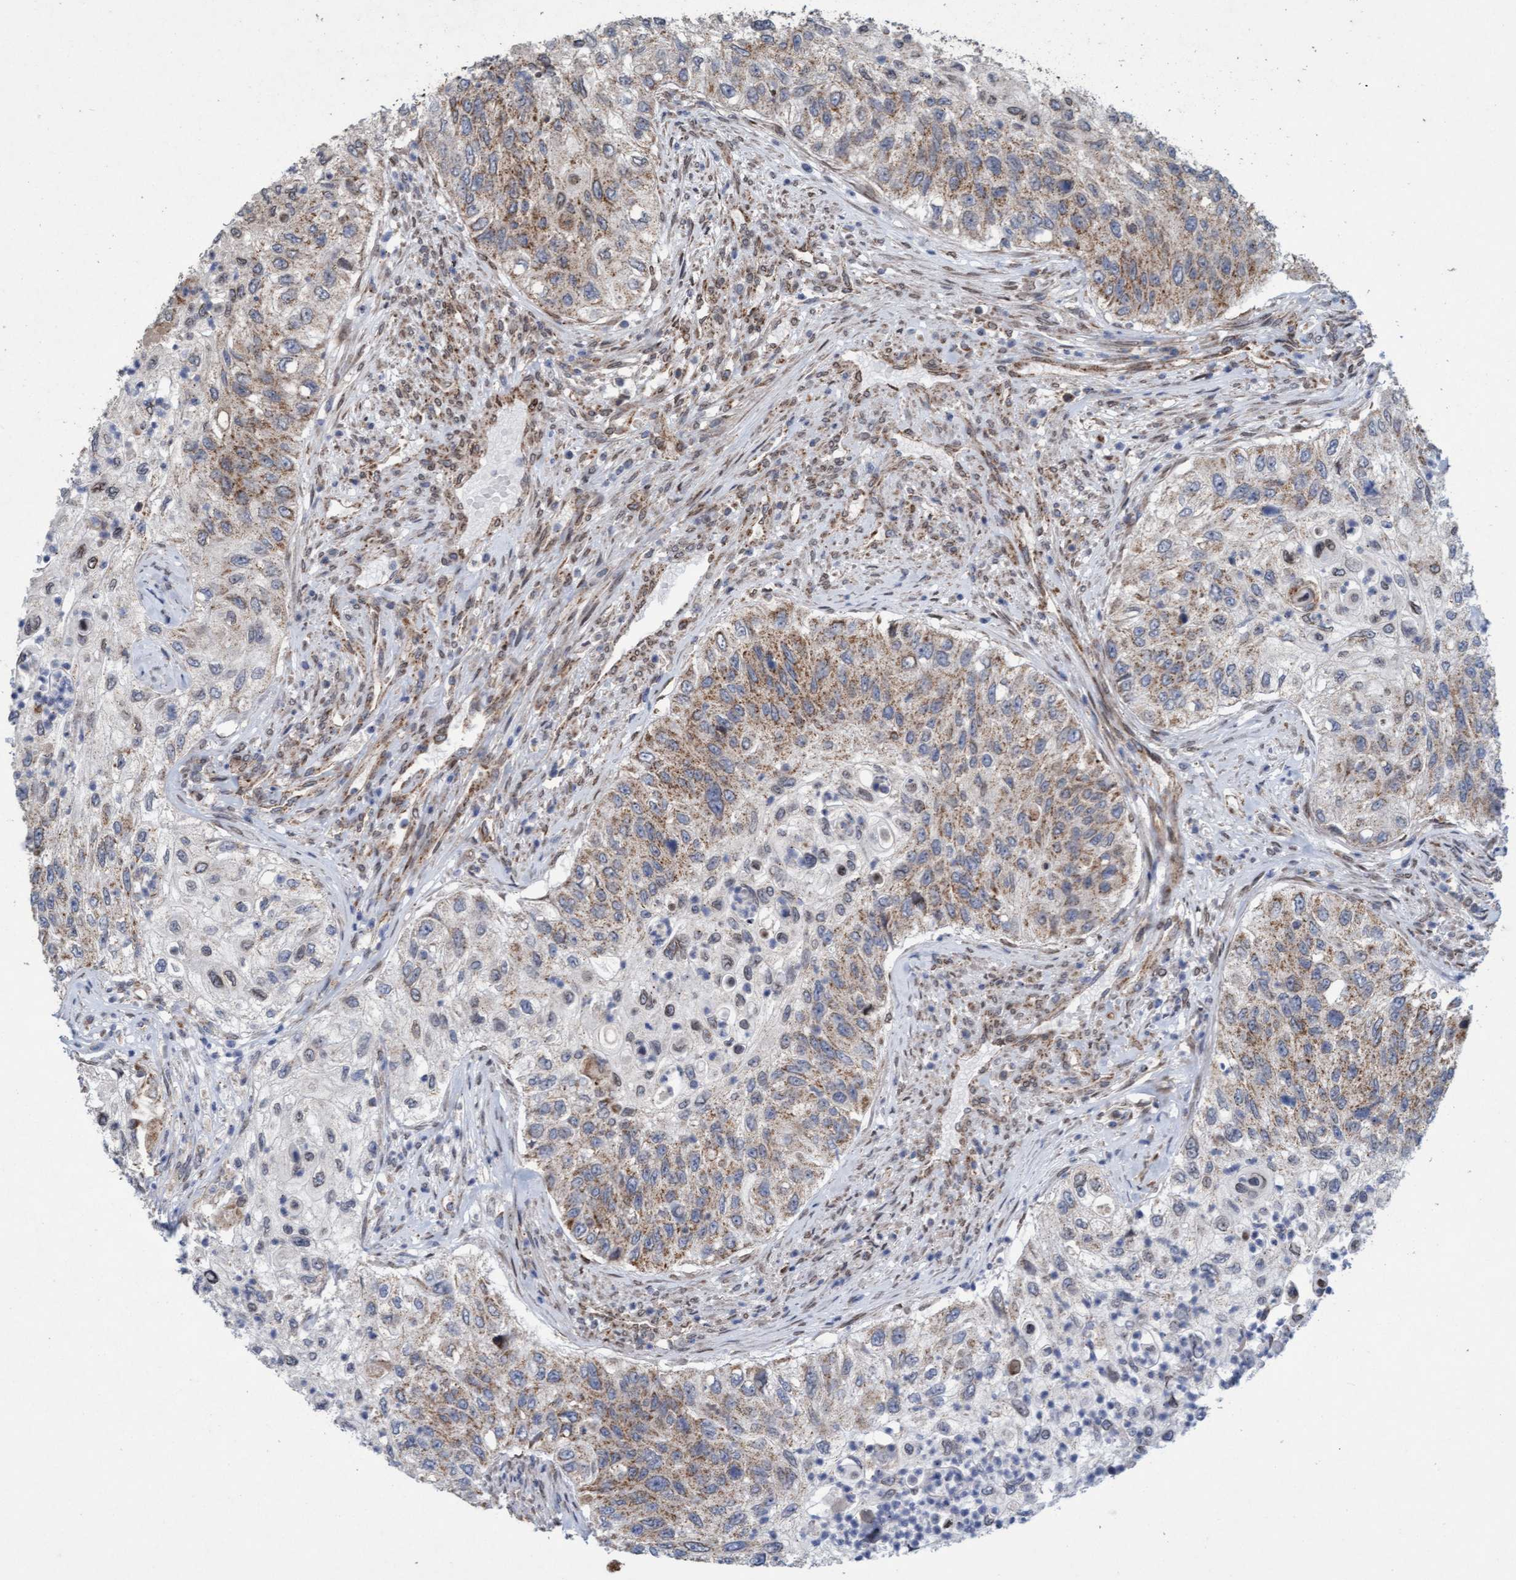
{"staining": {"intensity": "moderate", "quantity": ">75%", "location": "cytoplasmic/membranous"}, "tissue": "urothelial cancer", "cell_type": "Tumor cells", "image_type": "cancer", "snomed": [{"axis": "morphology", "description": "Urothelial carcinoma, High grade"}, {"axis": "topography", "description": "Urinary bladder"}], "caption": "A high-resolution photomicrograph shows immunohistochemistry staining of high-grade urothelial carcinoma, which shows moderate cytoplasmic/membranous positivity in about >75% of tumor cells.", "gene": "MRPS23", "patient": {"sex": "female", "age": 60}}